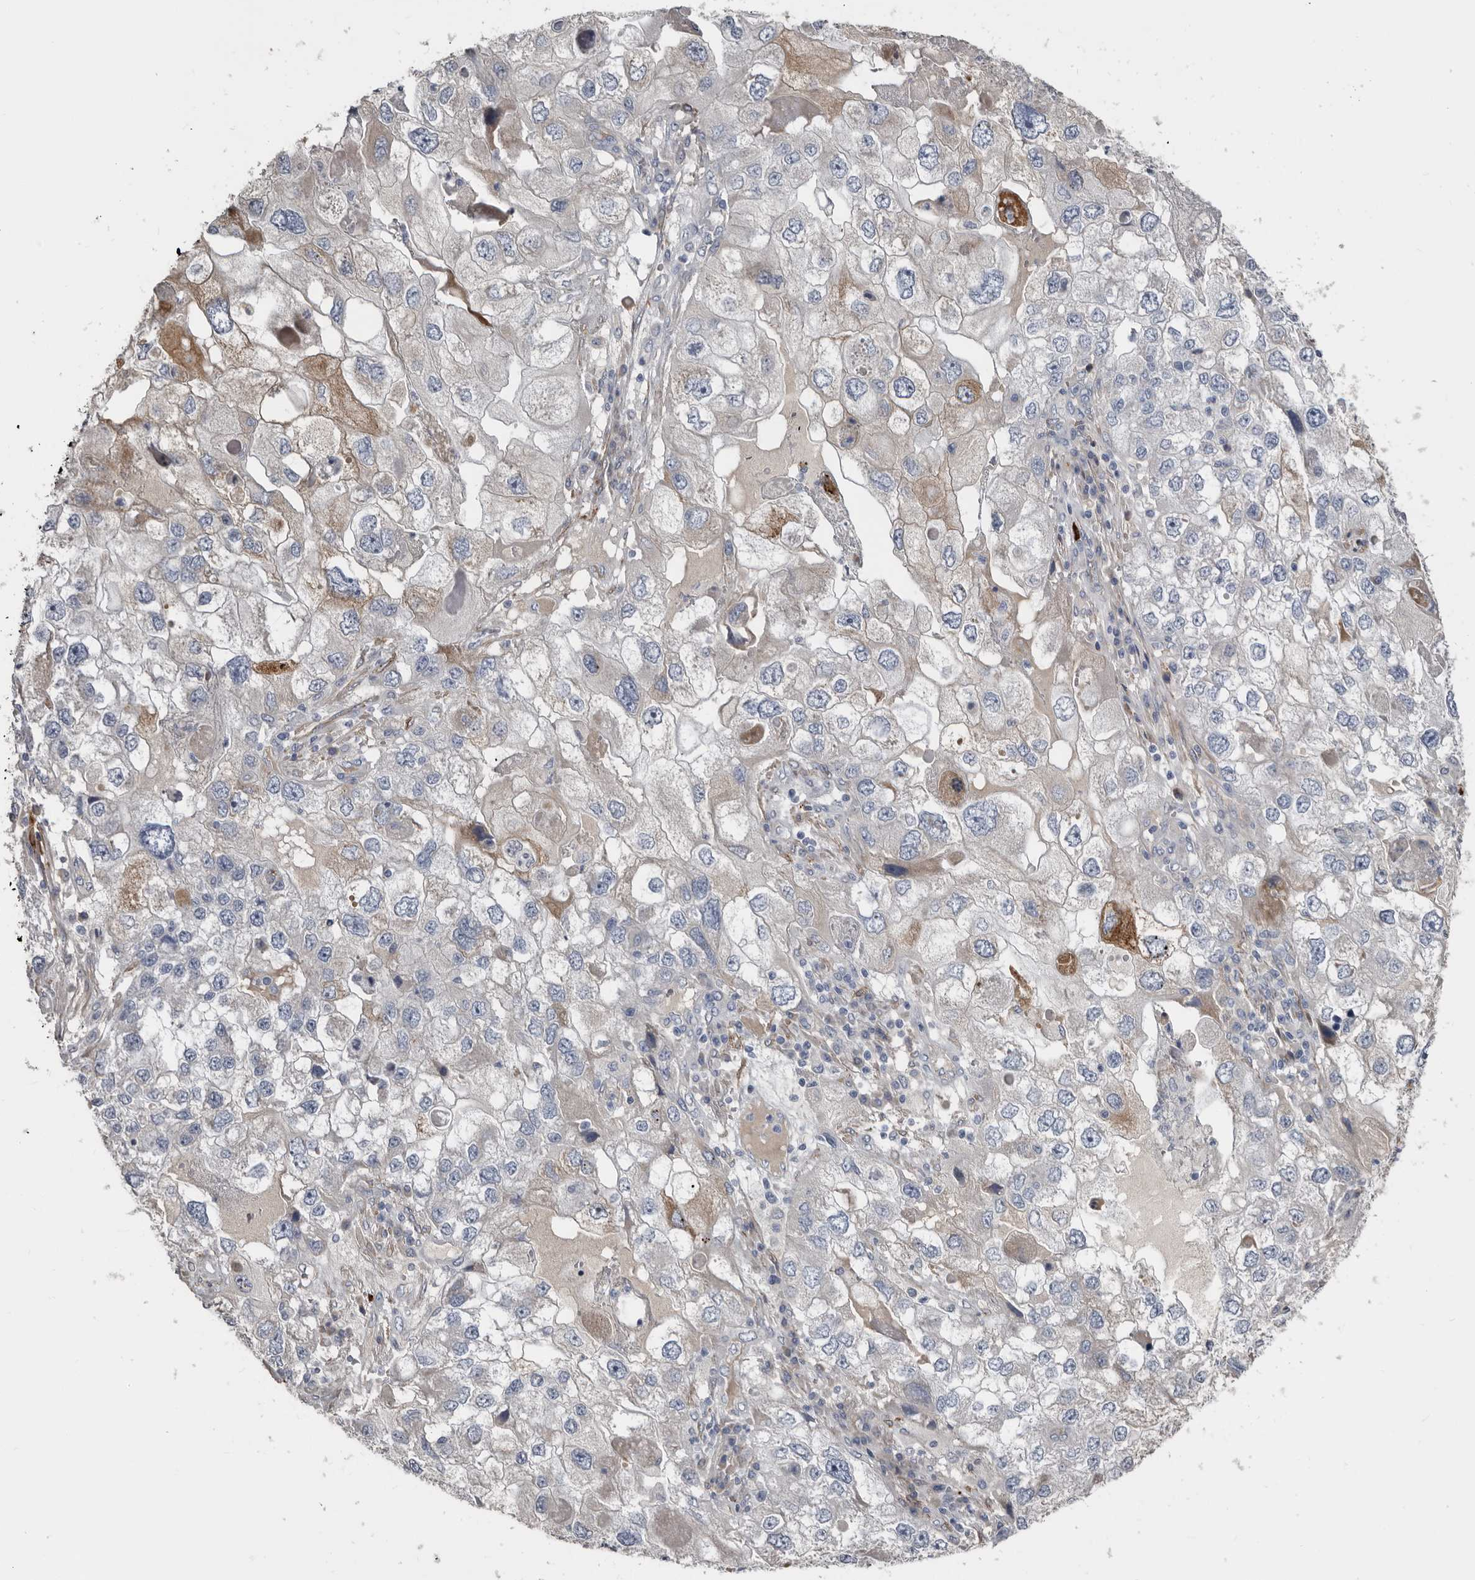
{"staining": {"intensity": "moderate", "quantity": "<25%", "location": "cytoplasmic/membranous"}, "tissue": "endometrial cancer", "cell_type": "Tumor cells", "image_type": "cancer", "snomed": [{"axis": "morphology", "description": "Adenocarcinoma, NOS"}, {"axis": "topography", "description": "Endometrium"}], "caption": "Moderate cytoplasmic/membranous positivity is identified in about <25% of tumor cells in endometrial cancer. (IHC, brightfield microscopy, high magnification).", "gene": "ZNF114", "patient": {"sex": "female", "age": 49}}